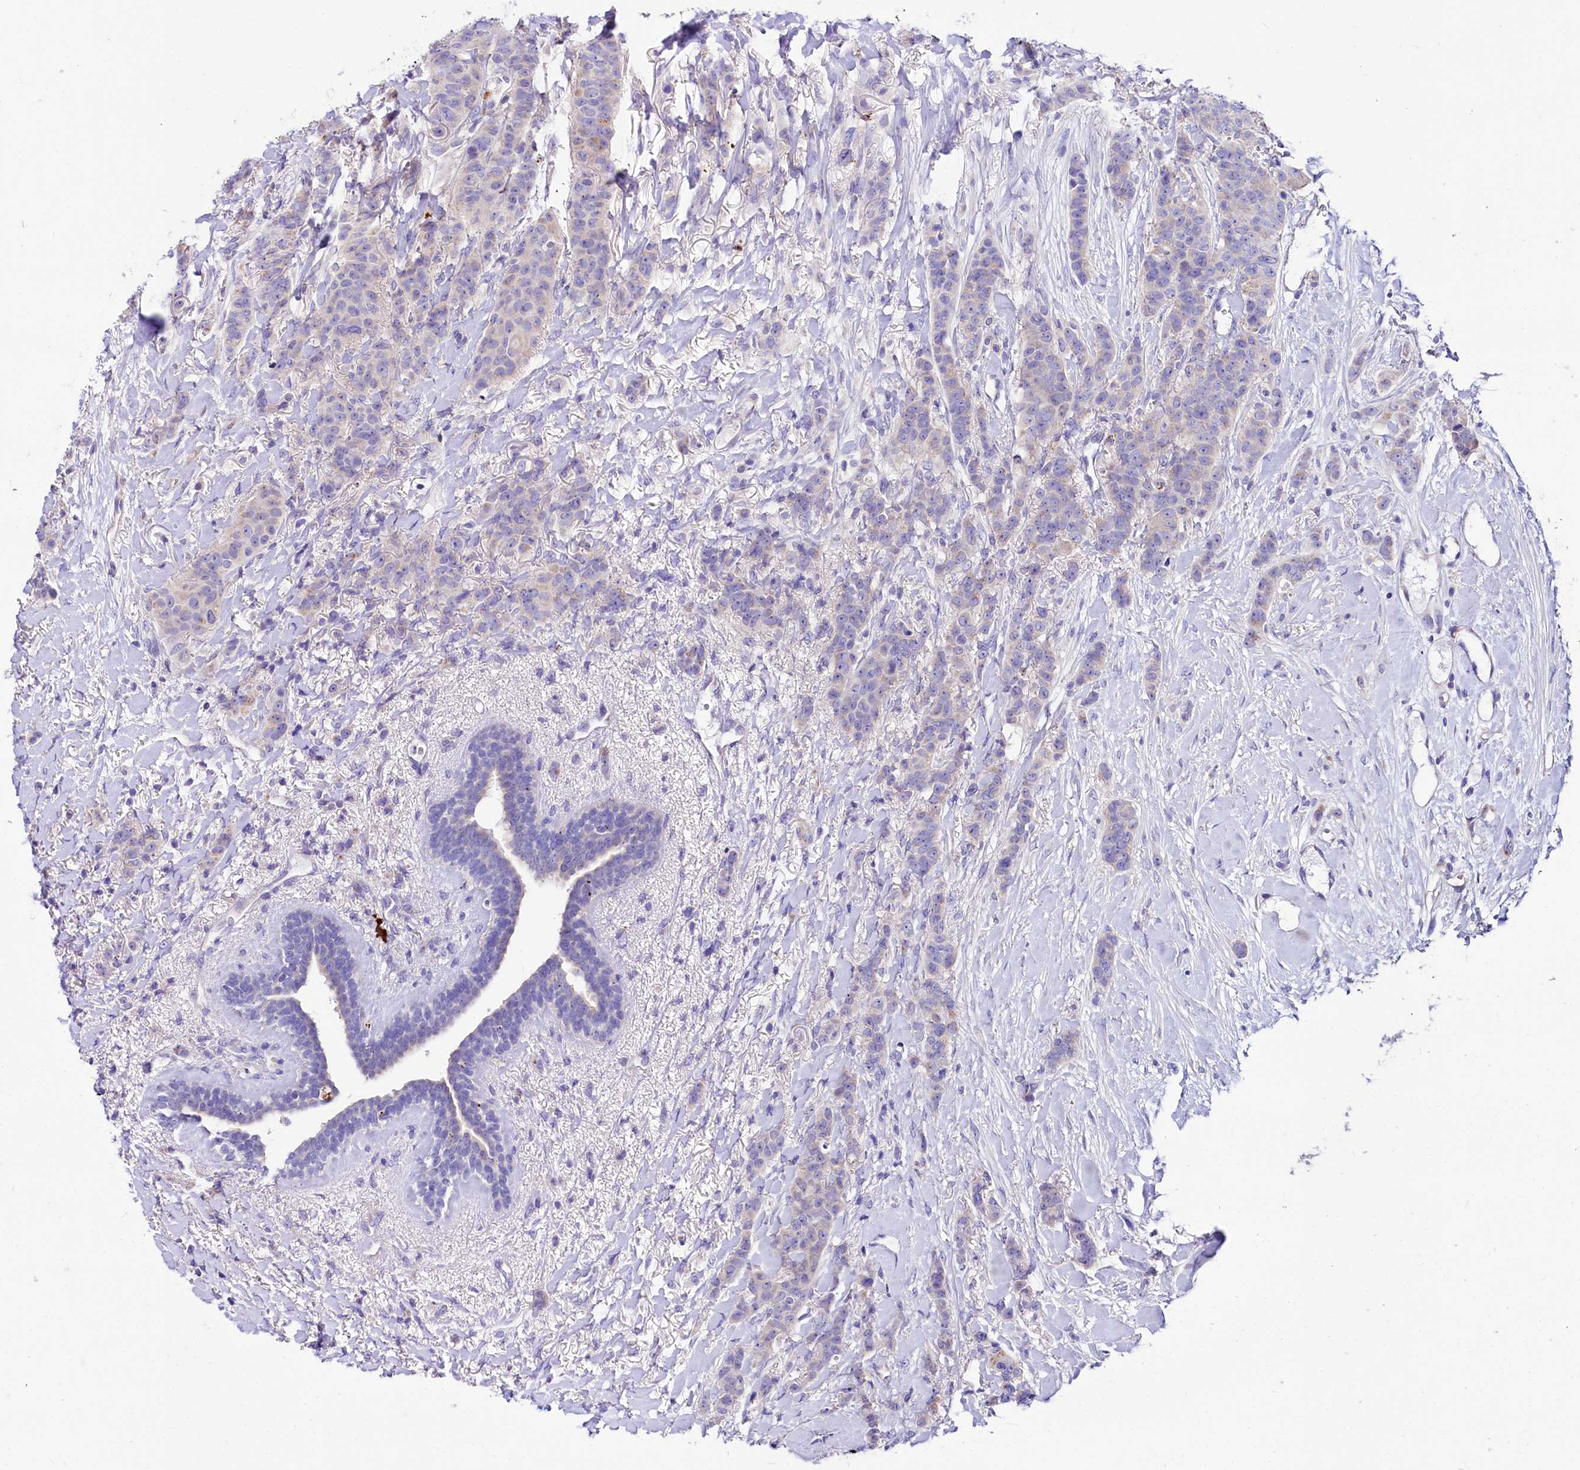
{"staining": {"intensity": "negative", "quantity": "none", "location": "none"}, "tissue": "breast cancer", "cell_type": "Tumor cells", "image_type": "cancer", "snomed": [{"axis": "morphology", "description": "Duct carcinoma"}, {"axis": "topography", "description": "Breast"}], "caption": "High power microscopy photomicrograph of an immunohistochemistry (IHC) histopathology image of breast cancer (infiltrating ductal carcinoma), revealing no significant expression in tumor cells.", "gene": "ABHD5", "patient": {"sex": "female", "age": 40}}